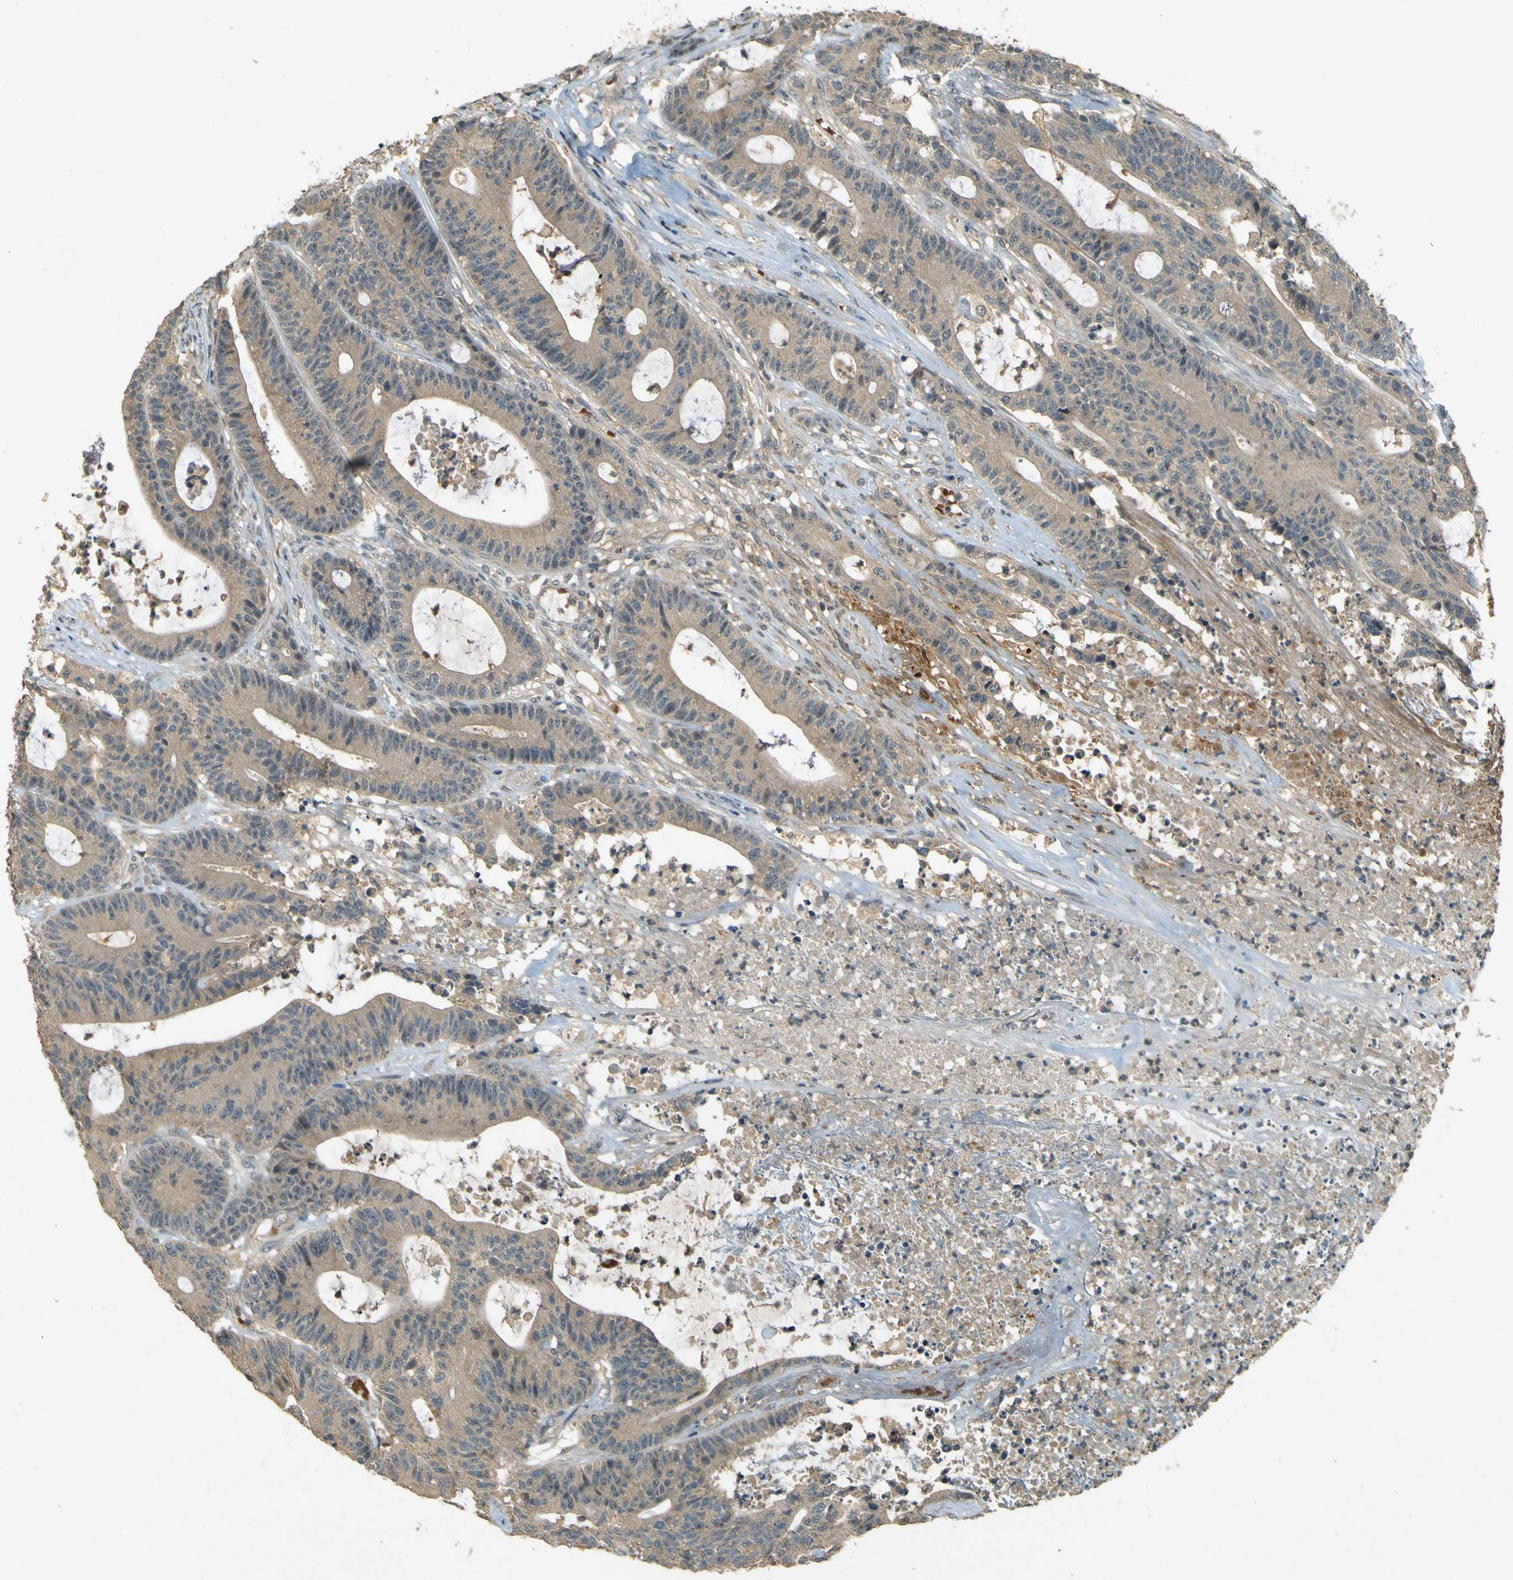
{"staining": {"intensity": "weak", "quantity": ">75%", "location": "cytoplasmic/membranous"}, "tissue": "colorectal cancer", "cell_type": "Tumor cells", "image_type": "cancer", "snomed": [{"axis": "morphology", "description": "Adenocarcinoma, NOS"}, {"axis": "topography", "description": "Colon"}], "caption": "Tumor cells show weak cytoplasmic/membranous staining in approximately >75% of cells in colorectal adenocarcinoma. (DAB = brown stain, brightfield microscopy at high magnification).", "gene": "MPDZ", "patient": {"sex": "female", "age": 84}}